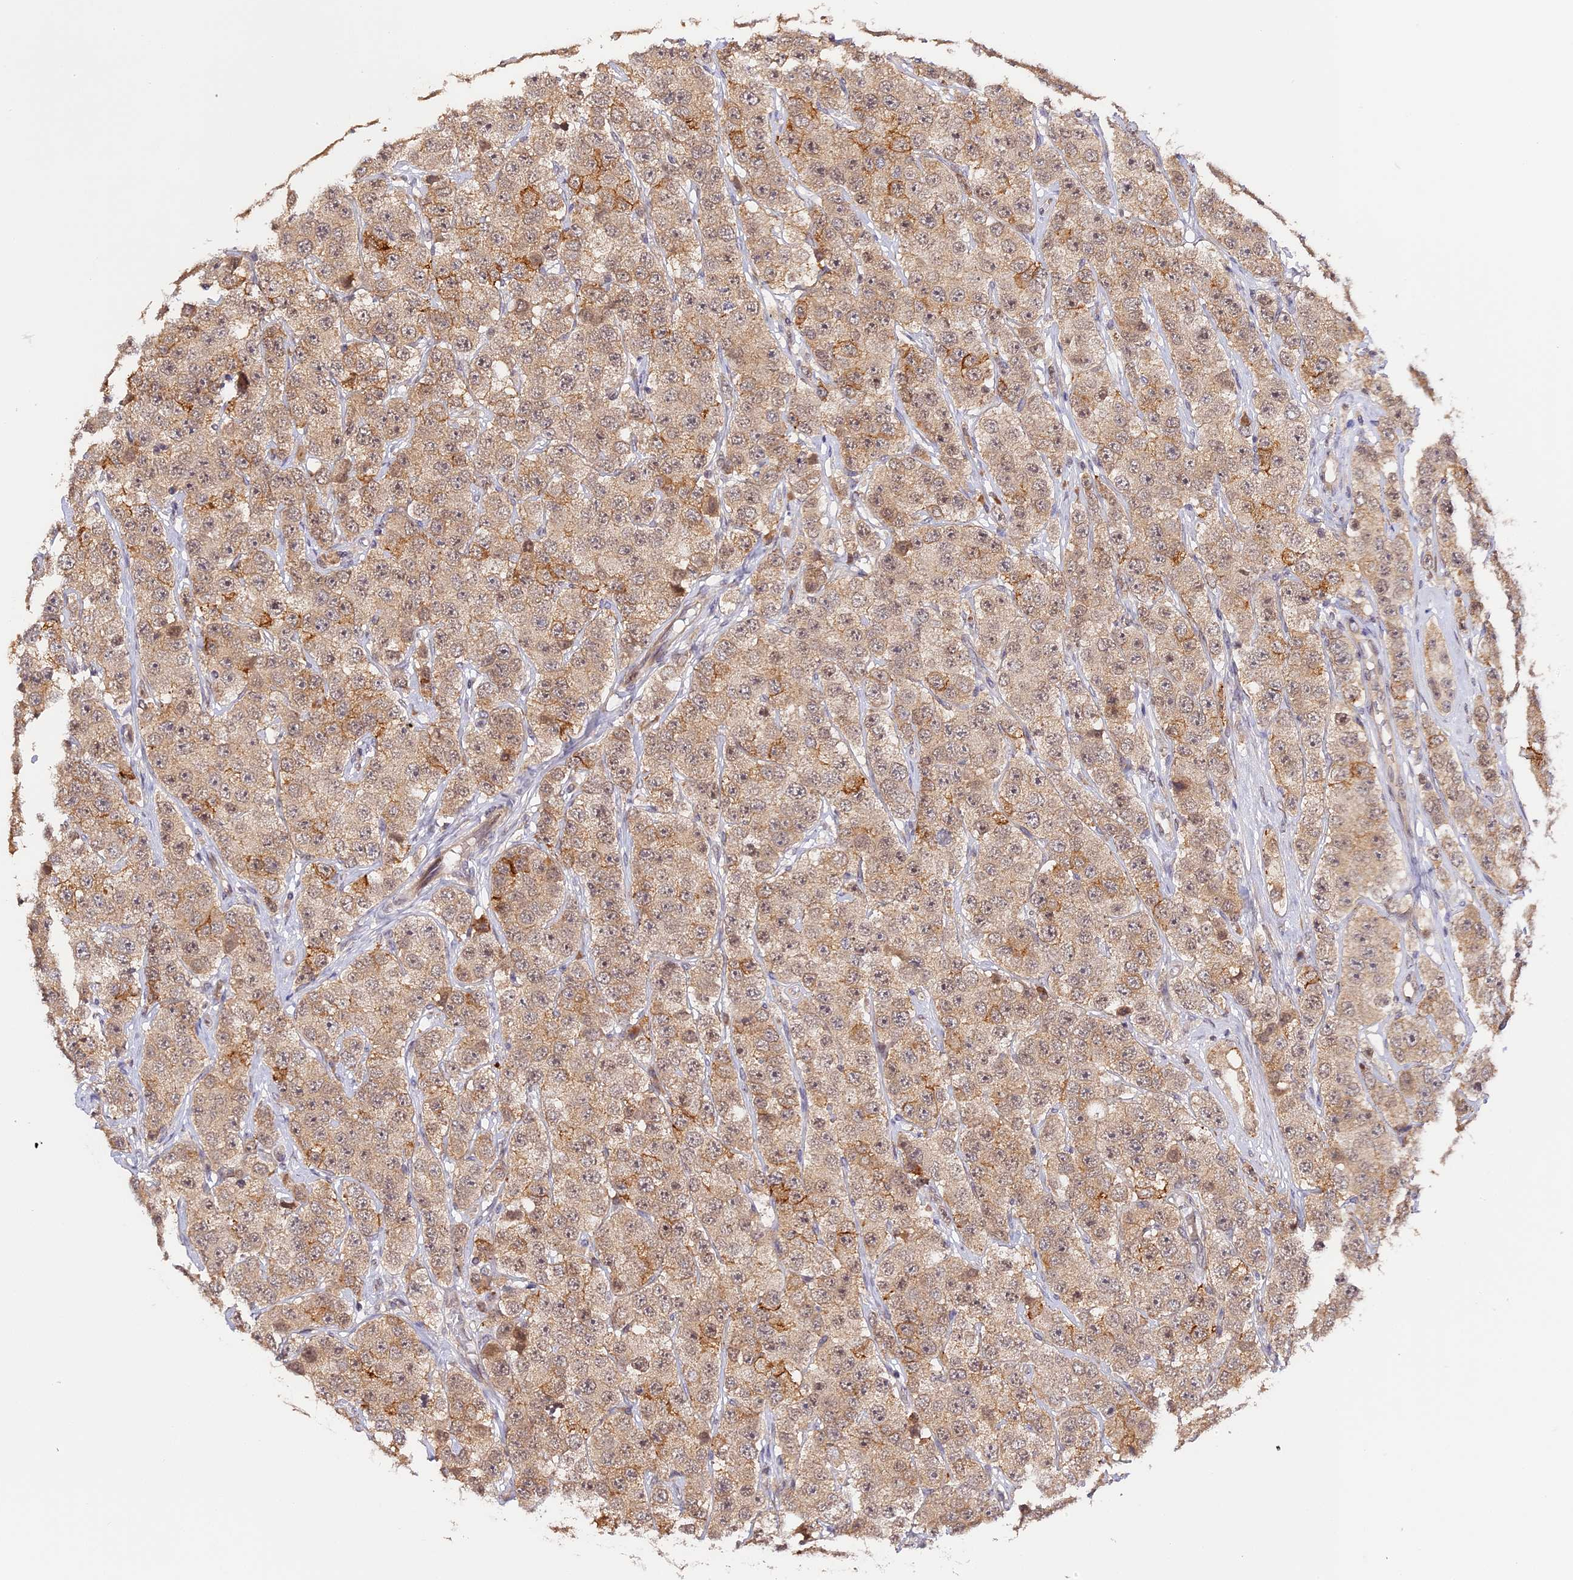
{"staining": {"intensity": "moderate", "quantity": ">75%", "location": "cytoplasmic/membranous"}, "tissue": "testis cancer", "cell_type": "Tumor cells", "image_type": "cancer", "snomed": [{"axis": "morphology", "description": "Seminoma, NOS"}, {"axis": "topography", "description": "Testis"}], "caption": "Testis seminoma tissue displays moderate cytoplasmic/membranous expression in approximately >75% of tumor cells, visualized by immunohistochemistry.", "gene": "IMPACT", "patient": {"sex": "male", "age": 28}}